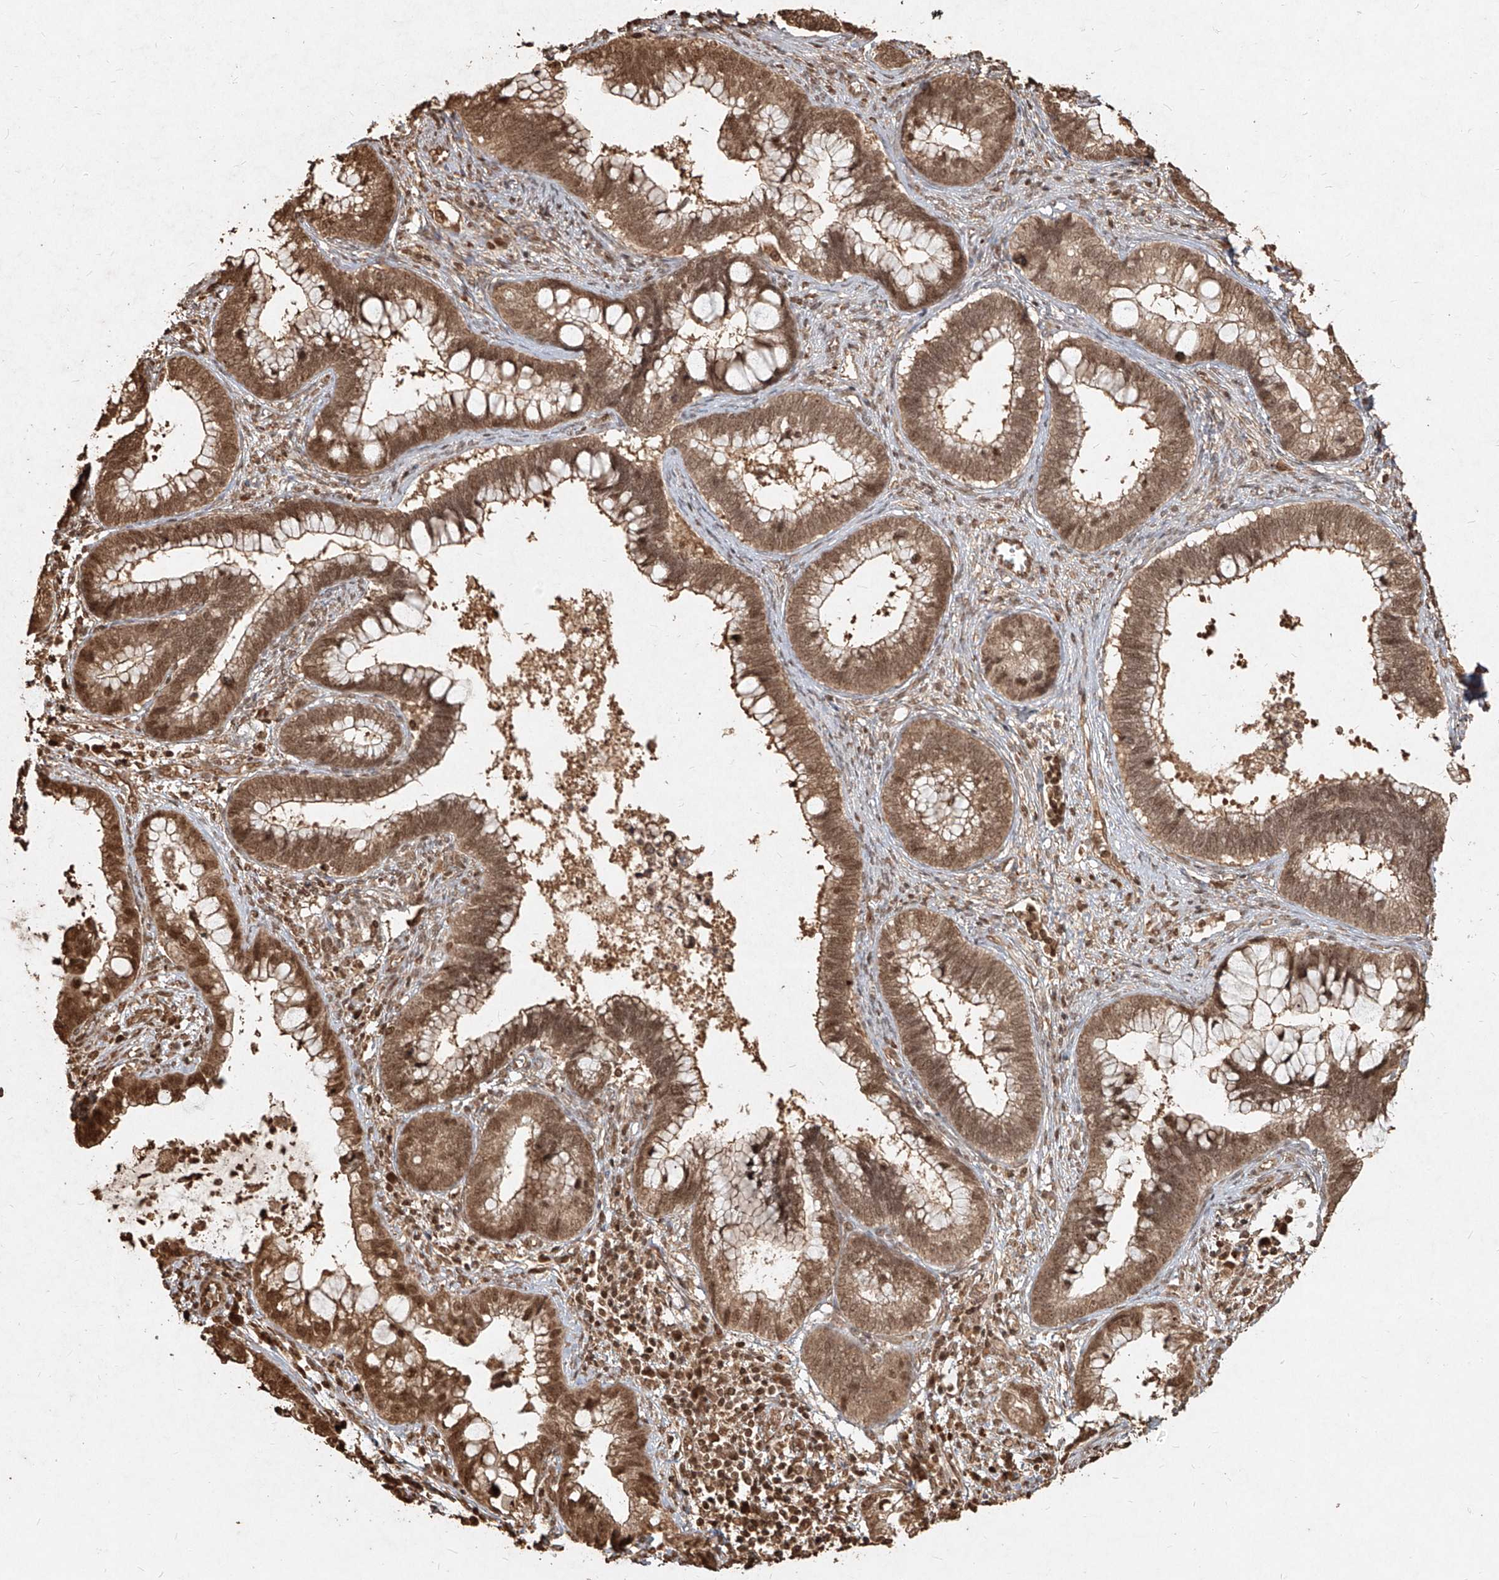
{"staining": {"intensity": "moderate", "quantity": ">75%", "location": "cytoplasmic/membranous,nuclear"}, "tissue": "cervical cancer", "cell_type": "Tumor cells", "image_type": "cancer", "snomed": [{"axis": "morphology", "description": "Adenocarcinoma, NOS"}, {"axis": "topography", "description": "Cervix"}], "caption": "Moderate cytoplasmic/membranous and nuclear expression for a protein is identified in about >75% of tumor cells of cervical cancer using immunohistochemistry.", "gene": "UBE2K", "patient": {"sex": "female", "age": 44}}